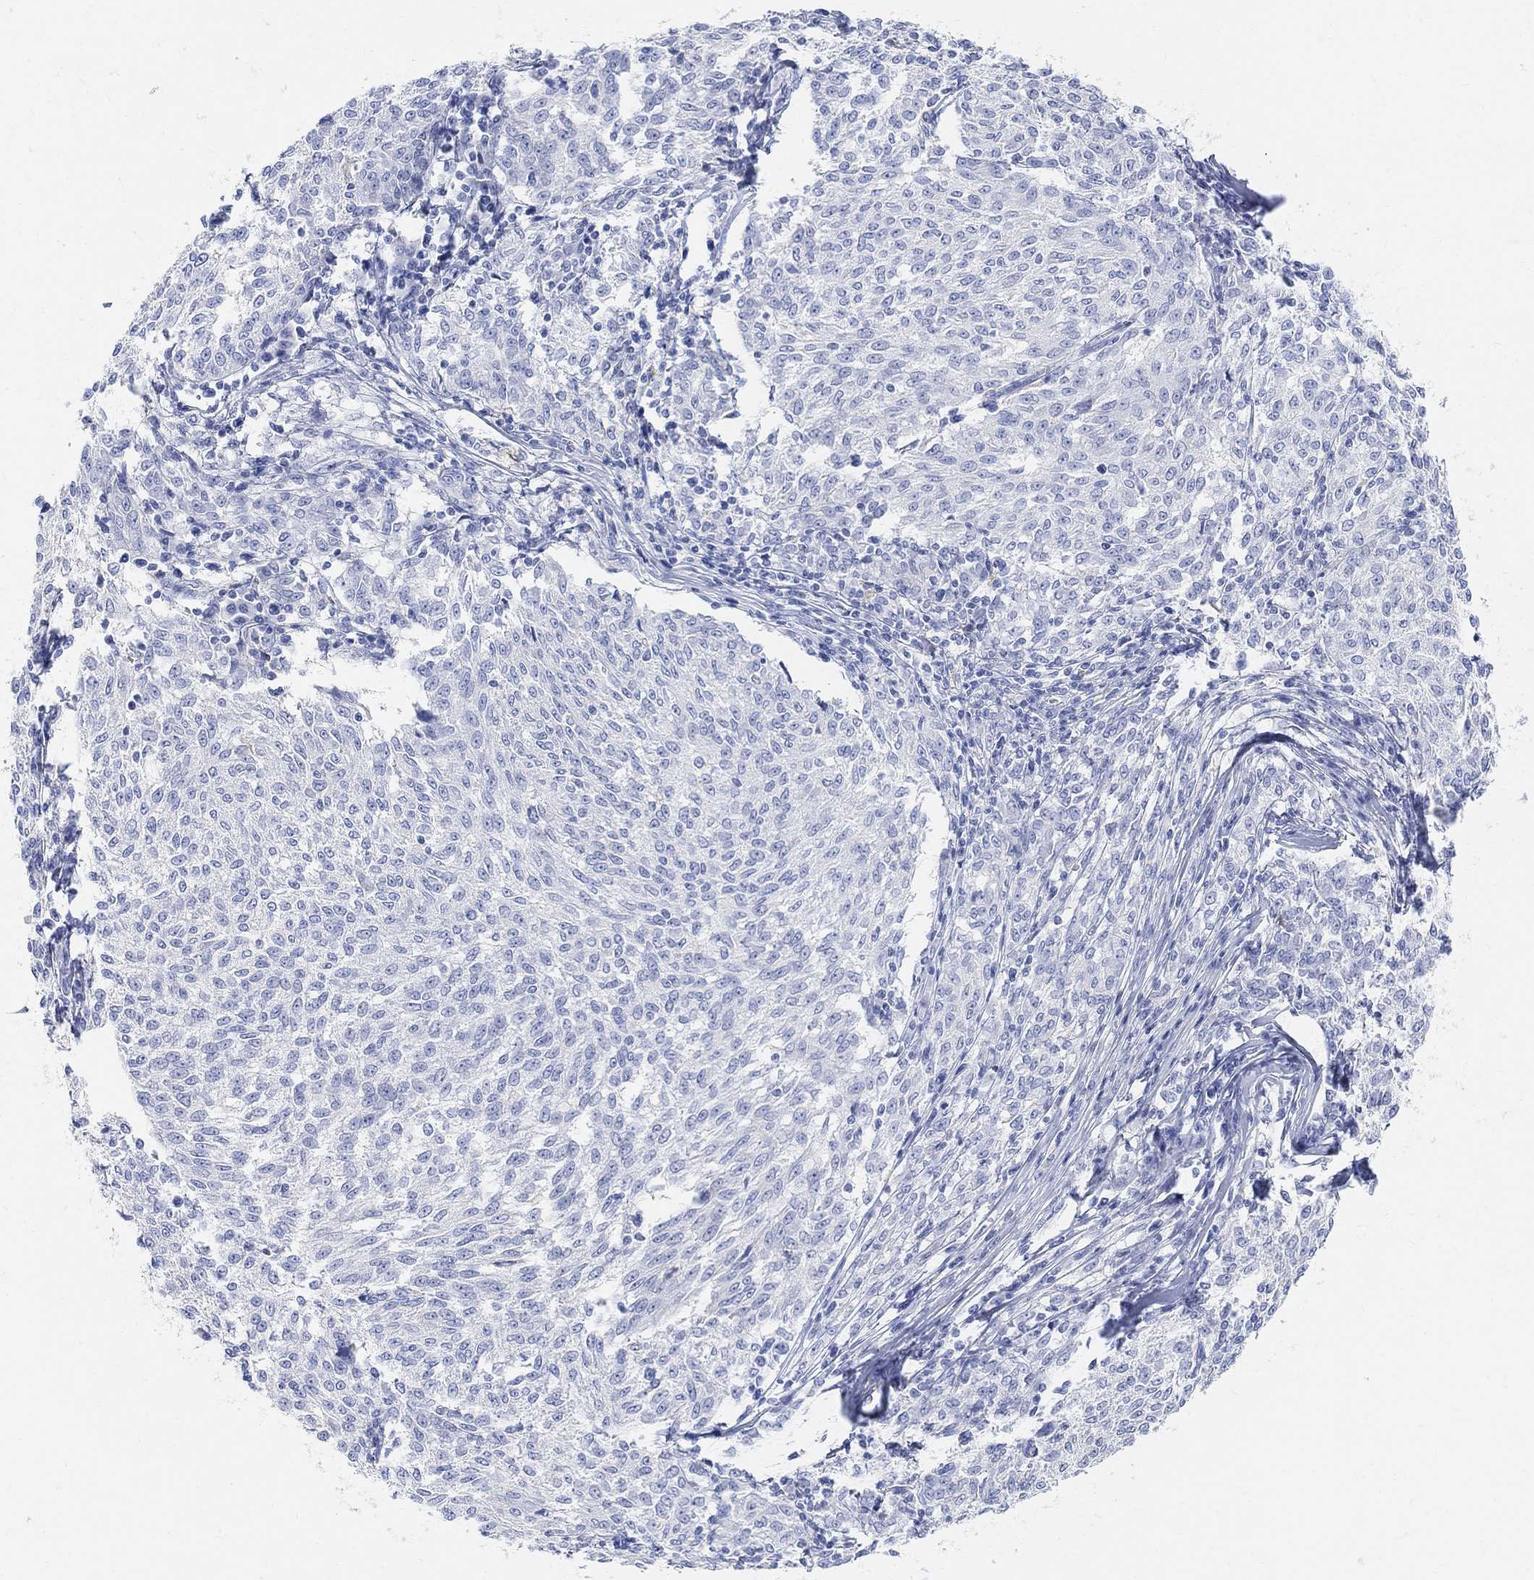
{"staining": {"intensity": "negative", "quantity": "none", "location": "none"}, "tissue": "melanoma", "cell_type": "Tumor cells", "image_type": "cancer", "snomed": [{"axis": "morphology", "description": "Malignant melanoma, NOS"}, {"axis": "topography", "description": "Skin"}], "caption": "Tumor cells are negative for brown protein staining in melanoma.", "gene": "RETNLB", "patient": {"sex": "female", "age": 72}}